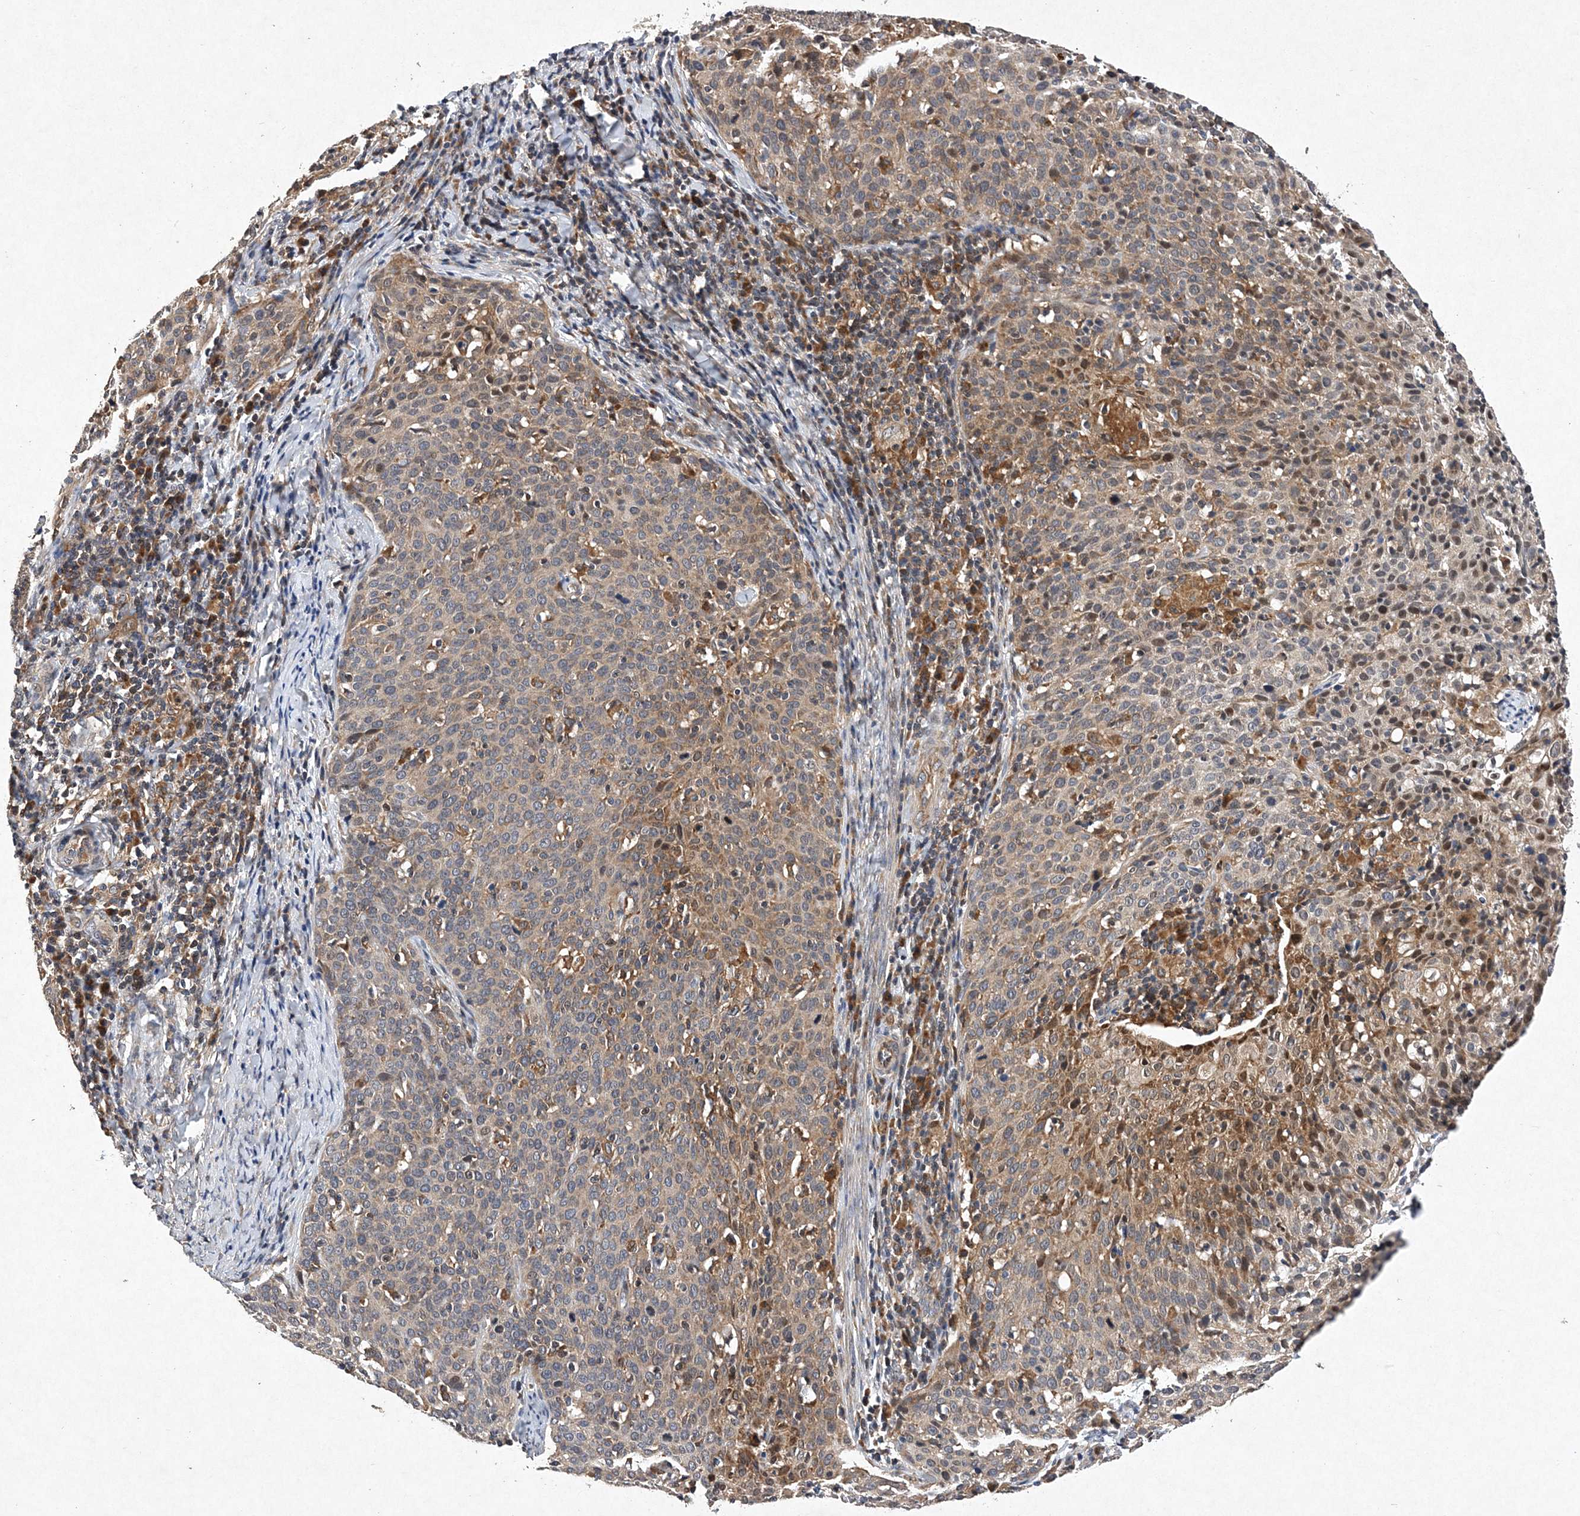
{"staining": {"intensity": "moderate", "quantity": "<25%", "location": "cytoplasmic/membranous"}, "tissue": "cervical cancer", "cell_type": "Tumor cells", "image_type": "cancer", "snomed": [{"axis": "morphology", "description": "Squamous cell carcinoma, NOS"}, {"axis": "topography", "description": "Cervix"}], "caption": "This is a histology image of IHC staining of cervical cancer, which shows moderate staining in the cytoplasmic/membranous of tumor cells.", "gene": "PROSER1", "patient": {"sex": "female", "age": 38}}